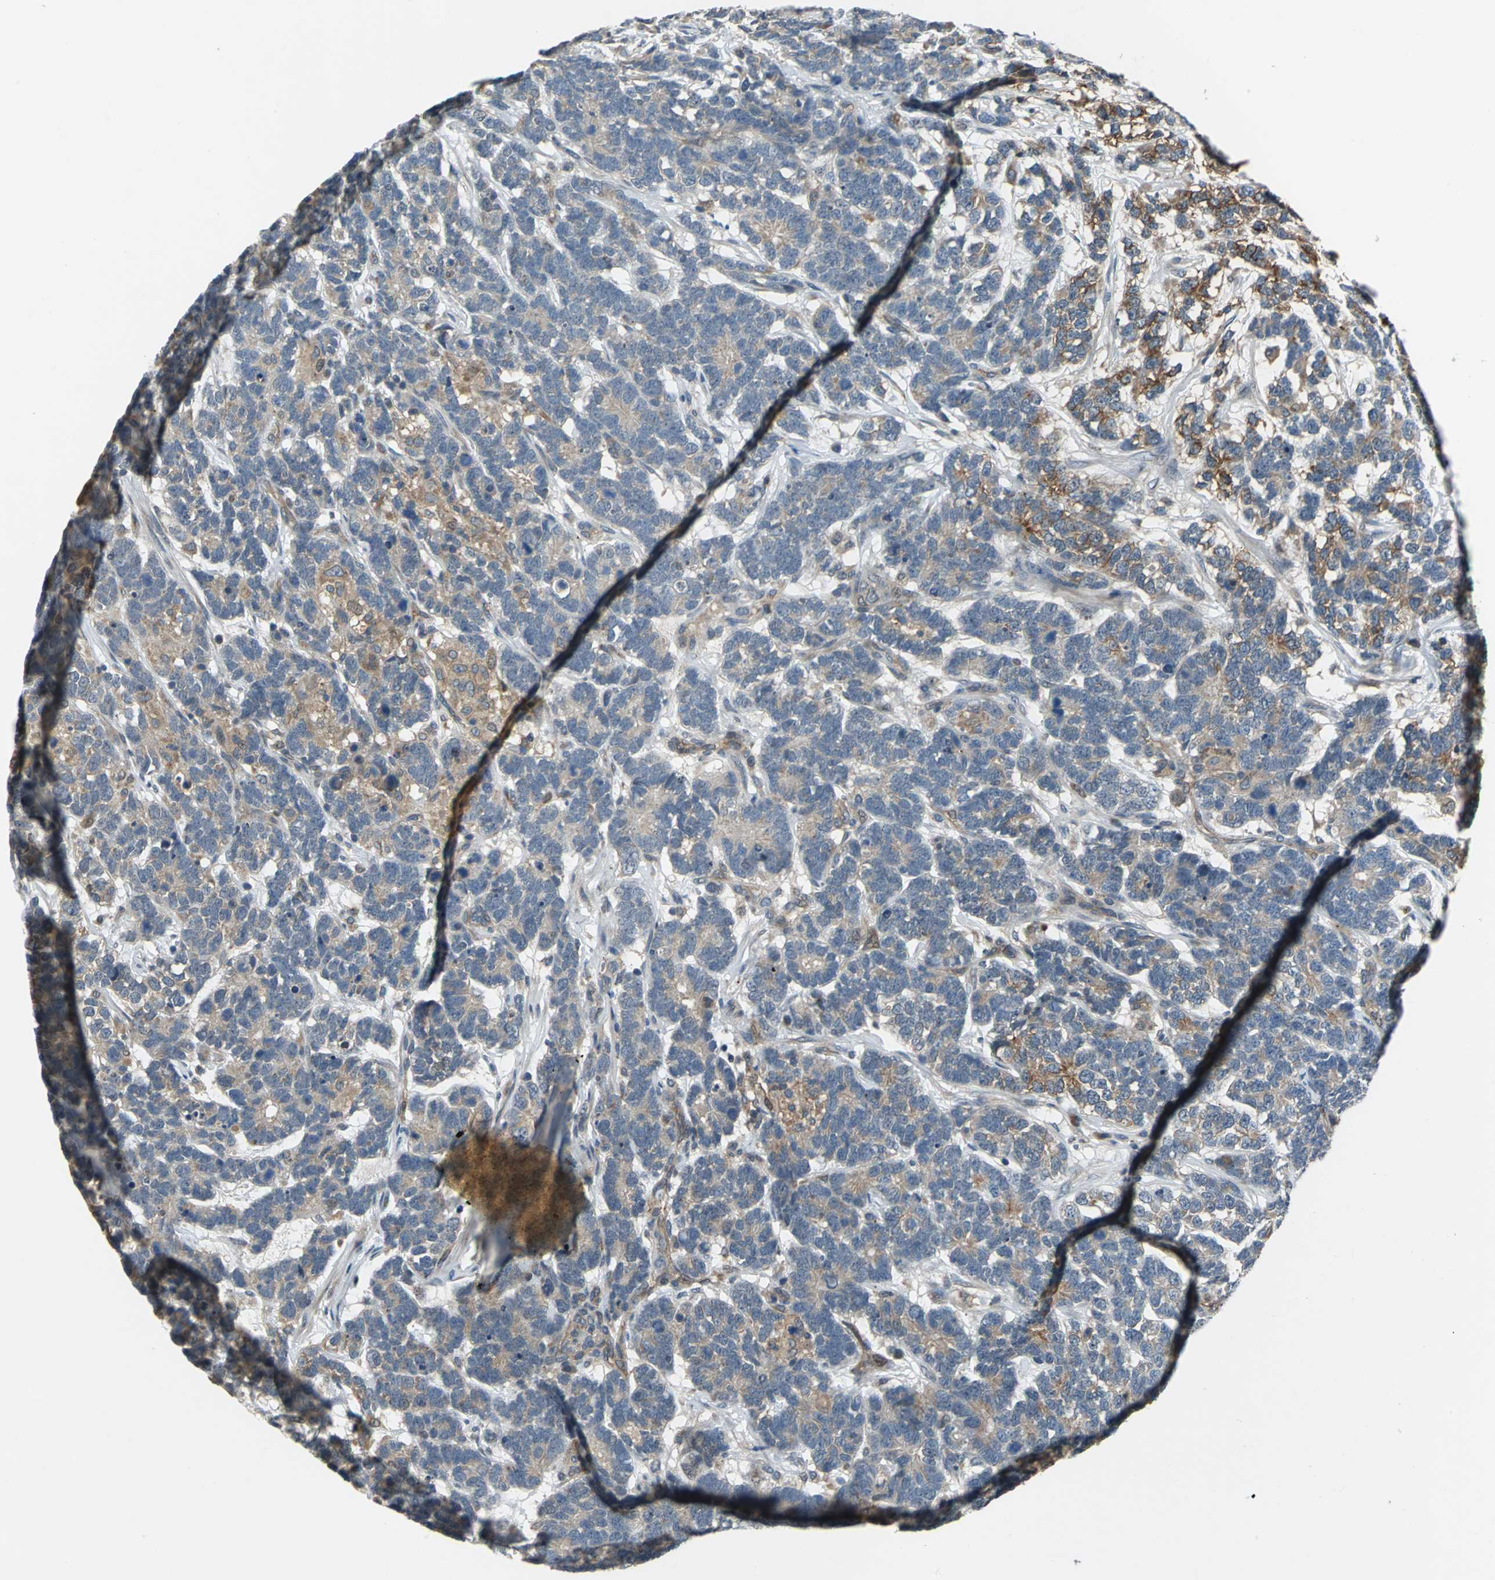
{"staining": {"intensity": "weak", "quantity": "25%-75%", "location": "cytoplasmic/membranous"}, "tissue": "testis cancer", "cell_type": "Tumor cells", "image_type": "cancer", "snomed": [{"axis": "morphology", "description": "Carcinoma, Embryonal, NOS"}, {"axis": "topography", "description": "Testis"}], "caption": "This histopathology image exhibits immunohistochemistry staining of human testis cancer, with low weak cytoplasmic/membranous staining in about 25%-75% of tumor cells.", "gene": "EMCN", "patient": {"sex": "male", "age": 26}}